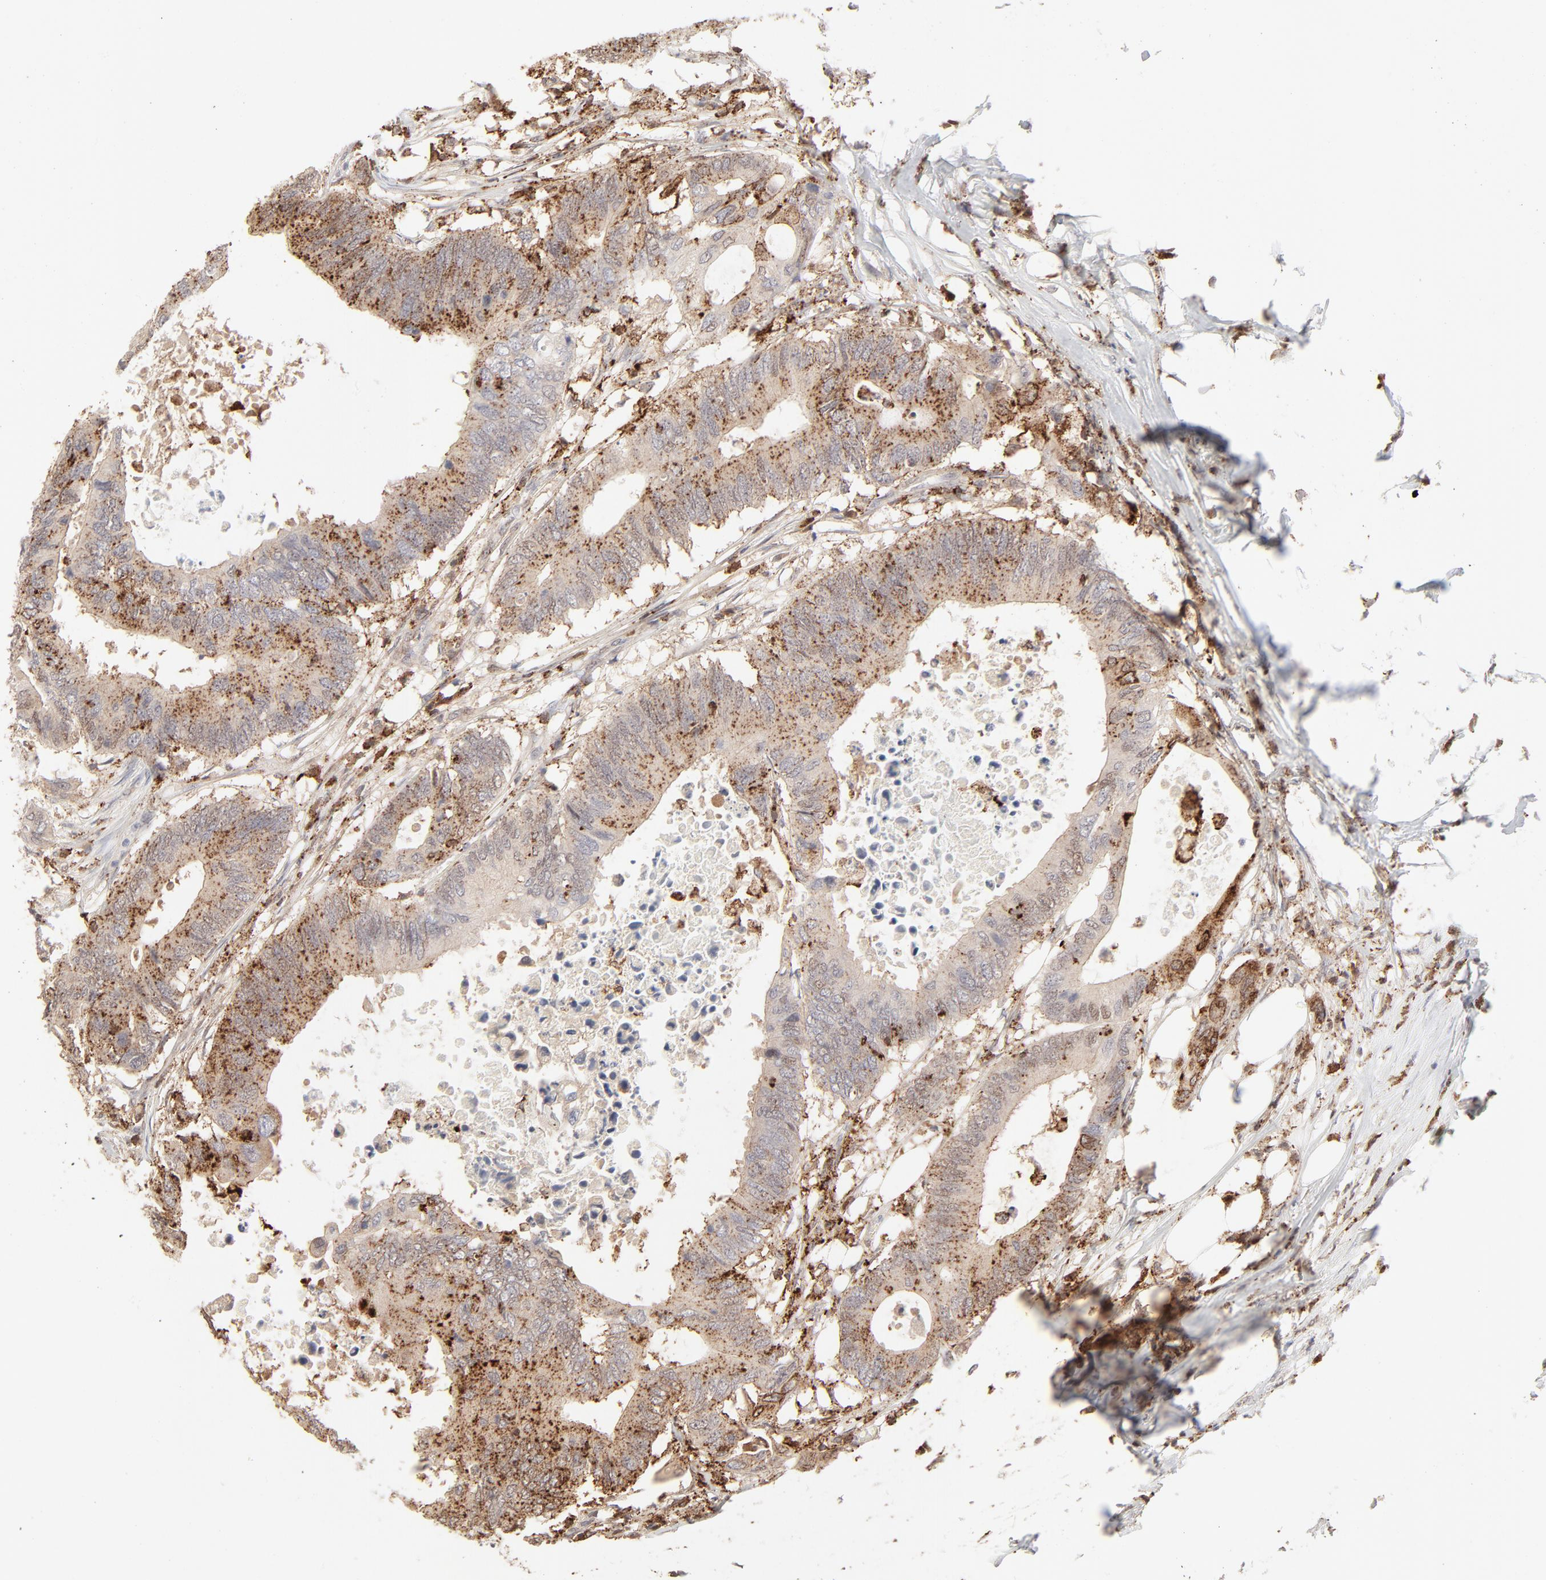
{"staining": {"intensity": "moderate", "quantity": ">75%", "location": "nuclear"}, "tissue": "colorectal cancer", "cell_type": "Tumor cells", "image_type": "cancer", "snomed": [{"axis": "morphology", "description": "Adenocarcinoma, NOS"}, {"axis": "topography", "description": "Colon"}], "caption": "This micrograph shows immunohistochemistry staining of colorectal cancer, with medium moderate nuclear positivity in about >75% of tumor cells.", "gene": "CDK6", "patient": {"sex": "male", "age": 71}}